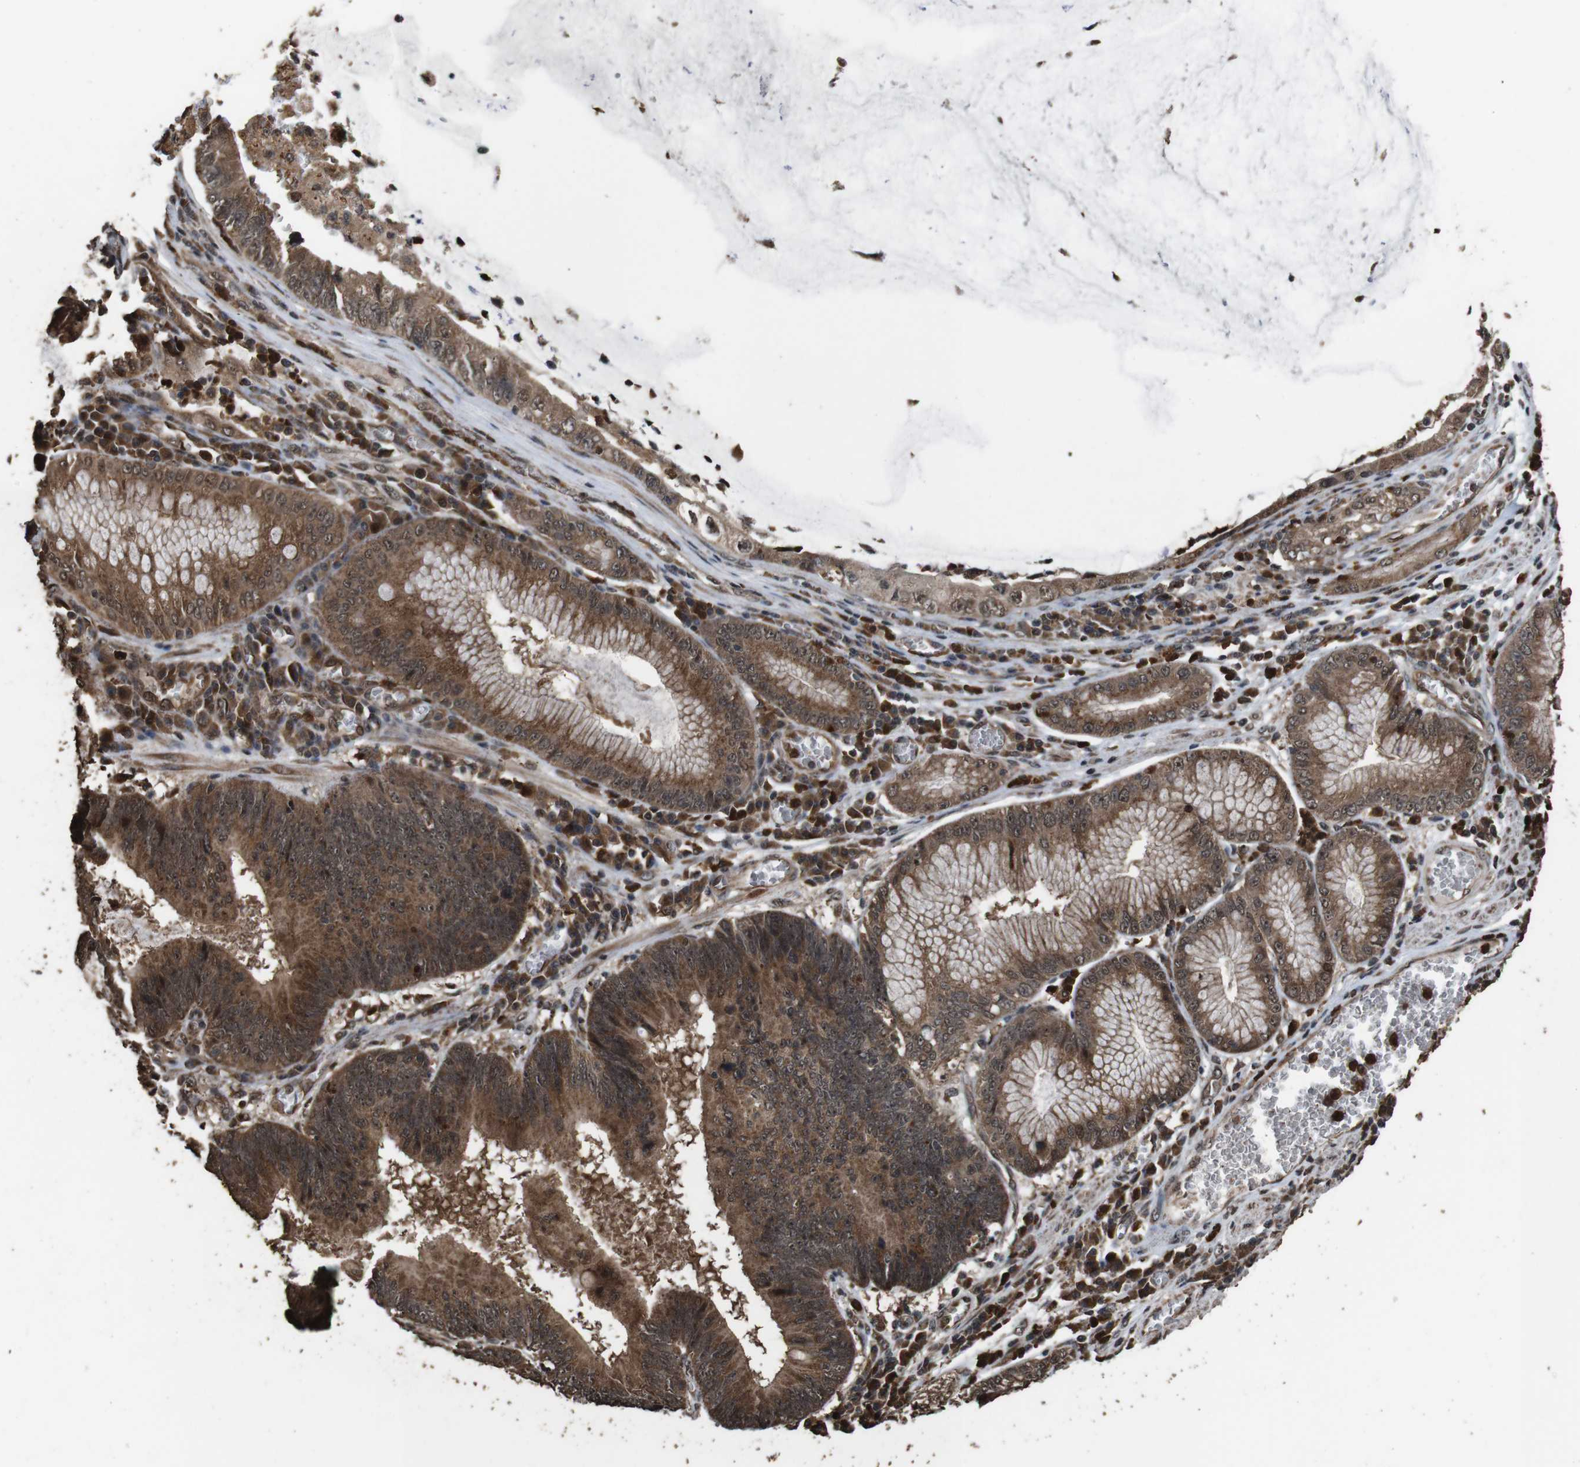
{"staining": {"intensity": "strong", "quantity": ">75%", "location": "cytoplasmic/membranous"}, "tissue": "stomach cancer", "cell_type": "Tumor cells", "image_type": "cancer", "snomed": [{"axis": "morphology", "description": "Adenocarcinoma, NOS"}, {"axis": "topography", "description": "Stomach"}], "caption": "A histopathology image showing strong cytoplasmic/membranous expression in about >75% of tumor cells in stomach cancer (adenocarcinoma), as visualized by brown immunohistochemical staining.", "gene": "RRAS2", "patient": {"sex": "male", "age": 59}}